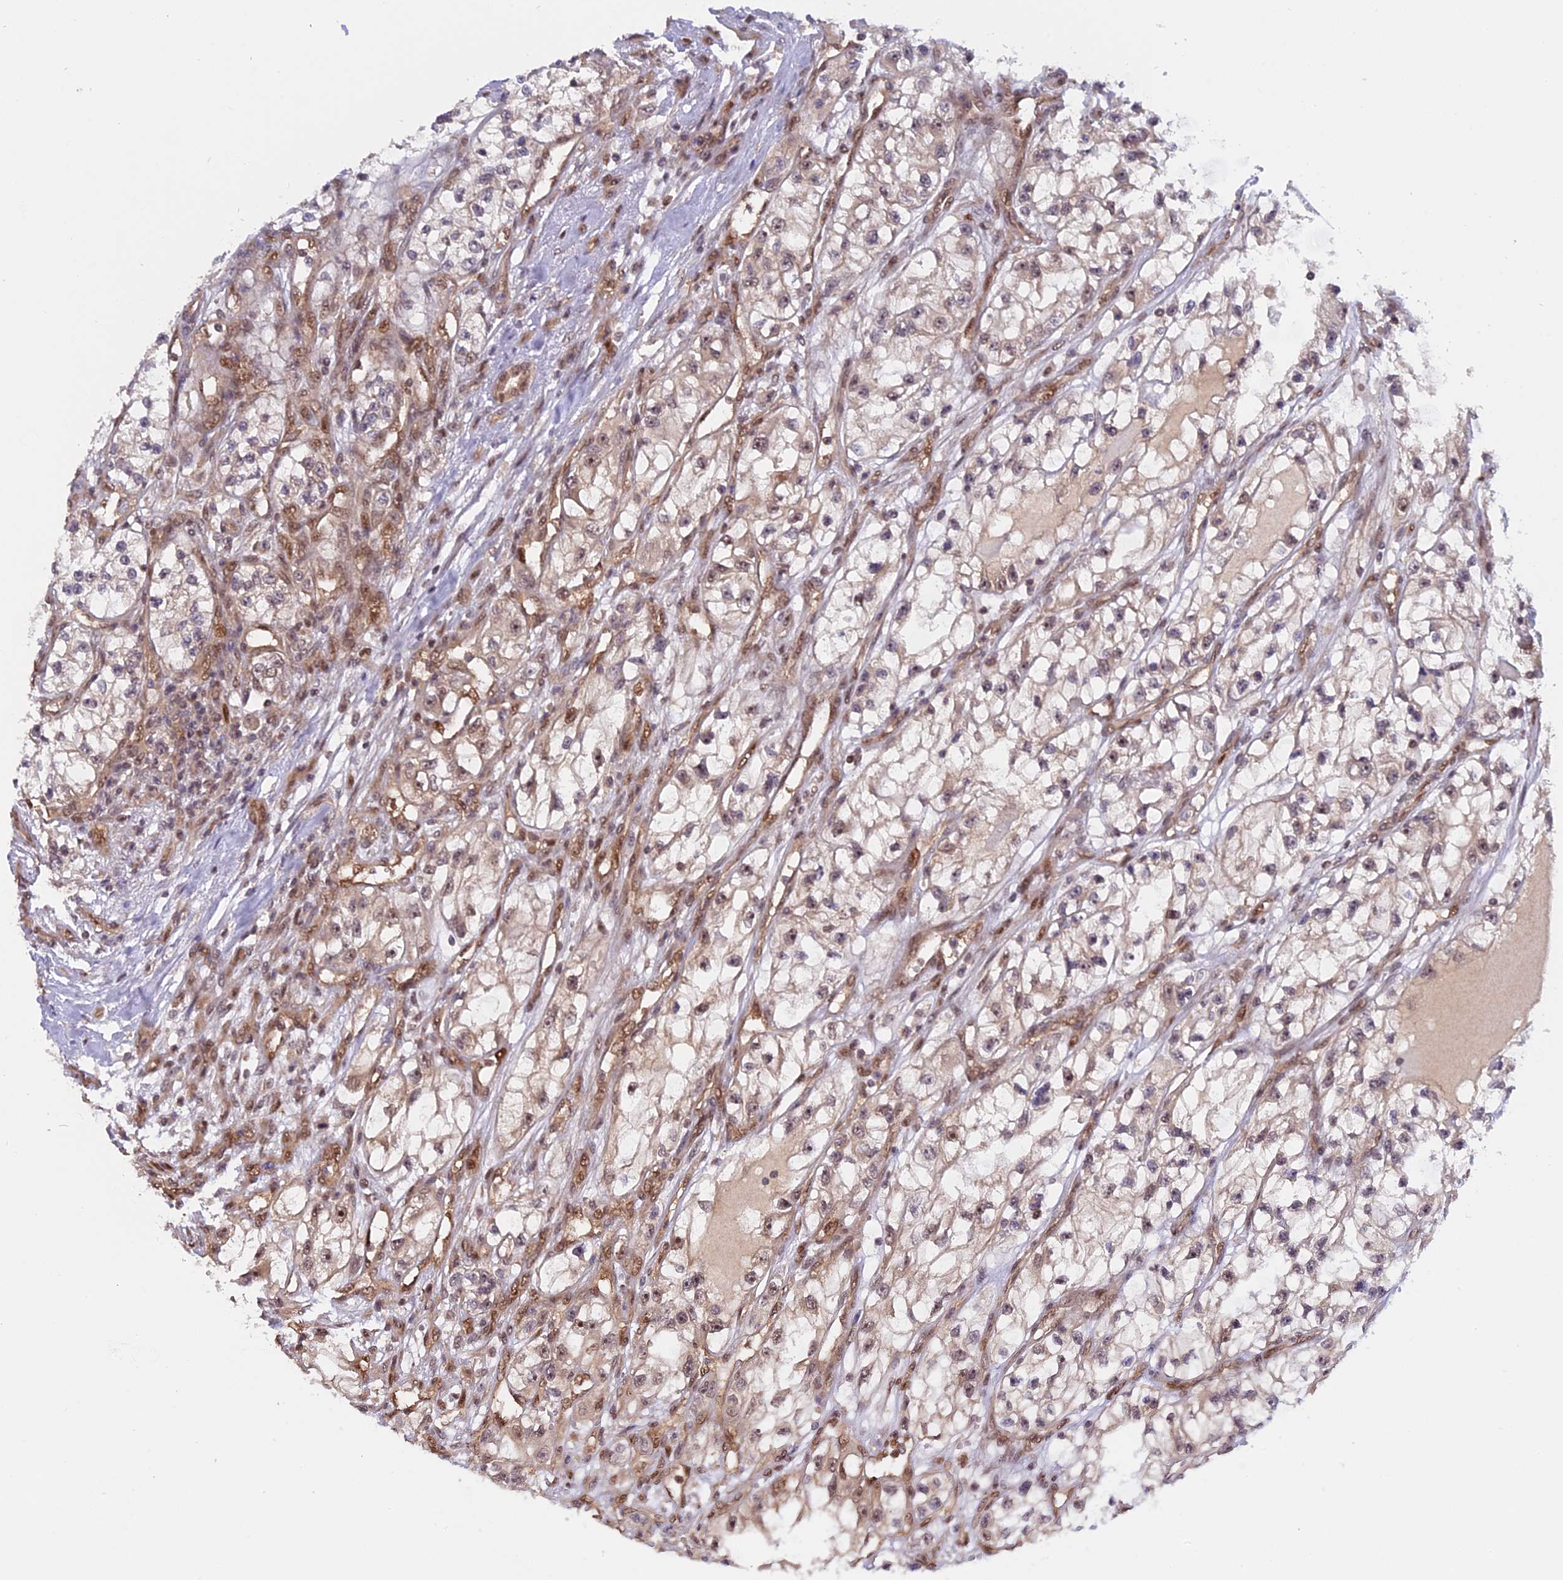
{"staining": {"intensity": "weak", "quantity": "<25%", "location": "nuclear"}, "tissue": "renal cancer", "cell_type": "Tumor cells", "image_type": "cancer", "snomed": [{"axis": "morphology", "description": "Adenocarcinoma, NOS"}, {"axis": "topography", "description": "Kidney"}], "caption": "Renal cancer was stained to show a protein in brown. There is no significant staining in tumor cells.", "gene": "ZNF428", "patient": {"sex": "female", "age": 57}}